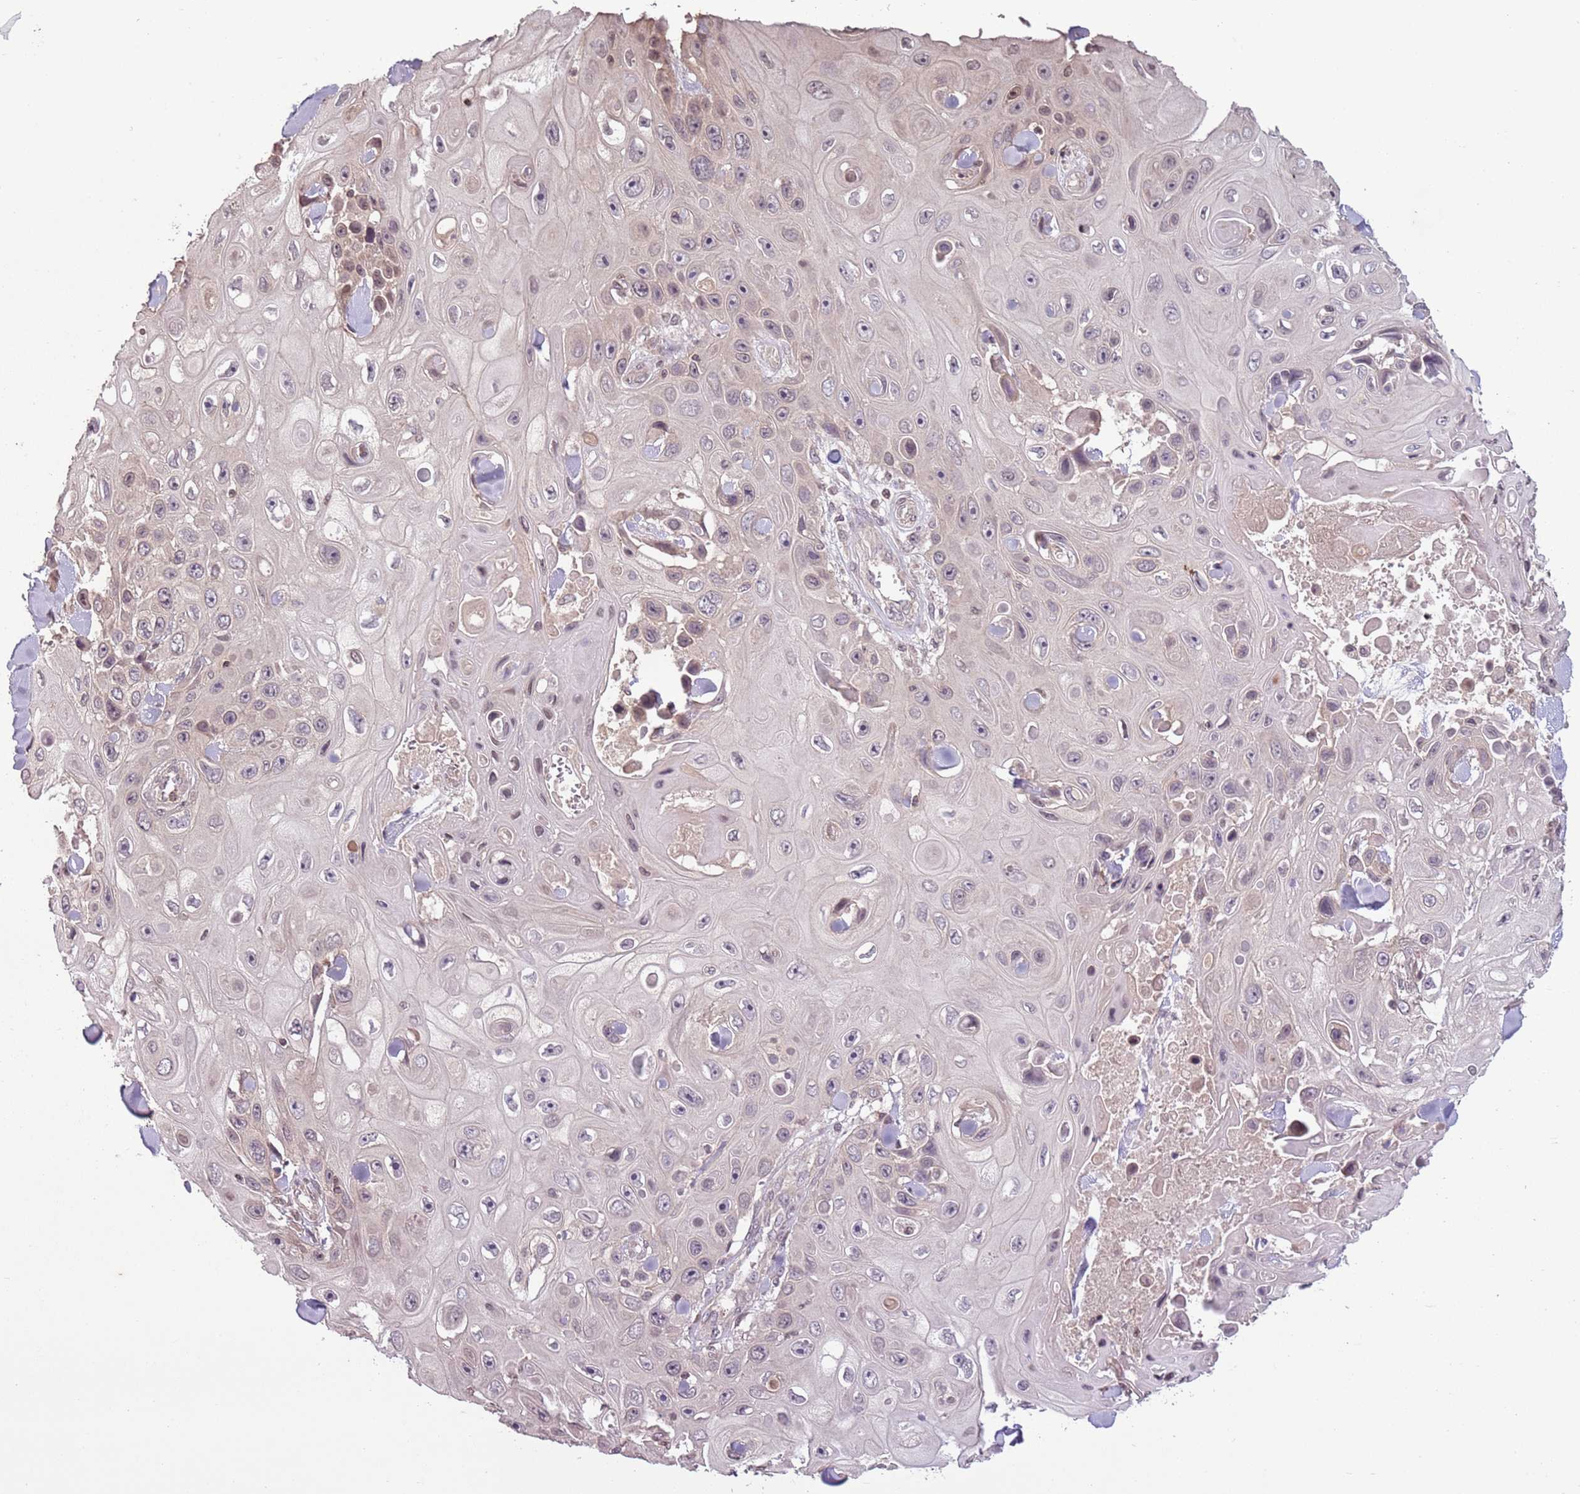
{"staining": {"intensity": "weak", "quantity": "<25%", "location": "cytoplasmic/membranous"}, "tissue": "skin cancer", "cell_type": "Tumor cells", "image_type": "cancer", "snomed": [{"axis": "morphology", "description": "Squamous cell carcinoma, NOS"}, {"axis": "topography", "description": "Skin"}], "caption": "Immunohistochemistry (IHC) of human skin squamous cell carcinoma displays no expression in tumor cells. Brightfield microscopy of immunohistochemistry (IHC) stained with DAB (brown) and hematoxylin (blue), captured at high magnification.", "gene": "CAPN9", "patient": {"sex": "male", "age": 82}}